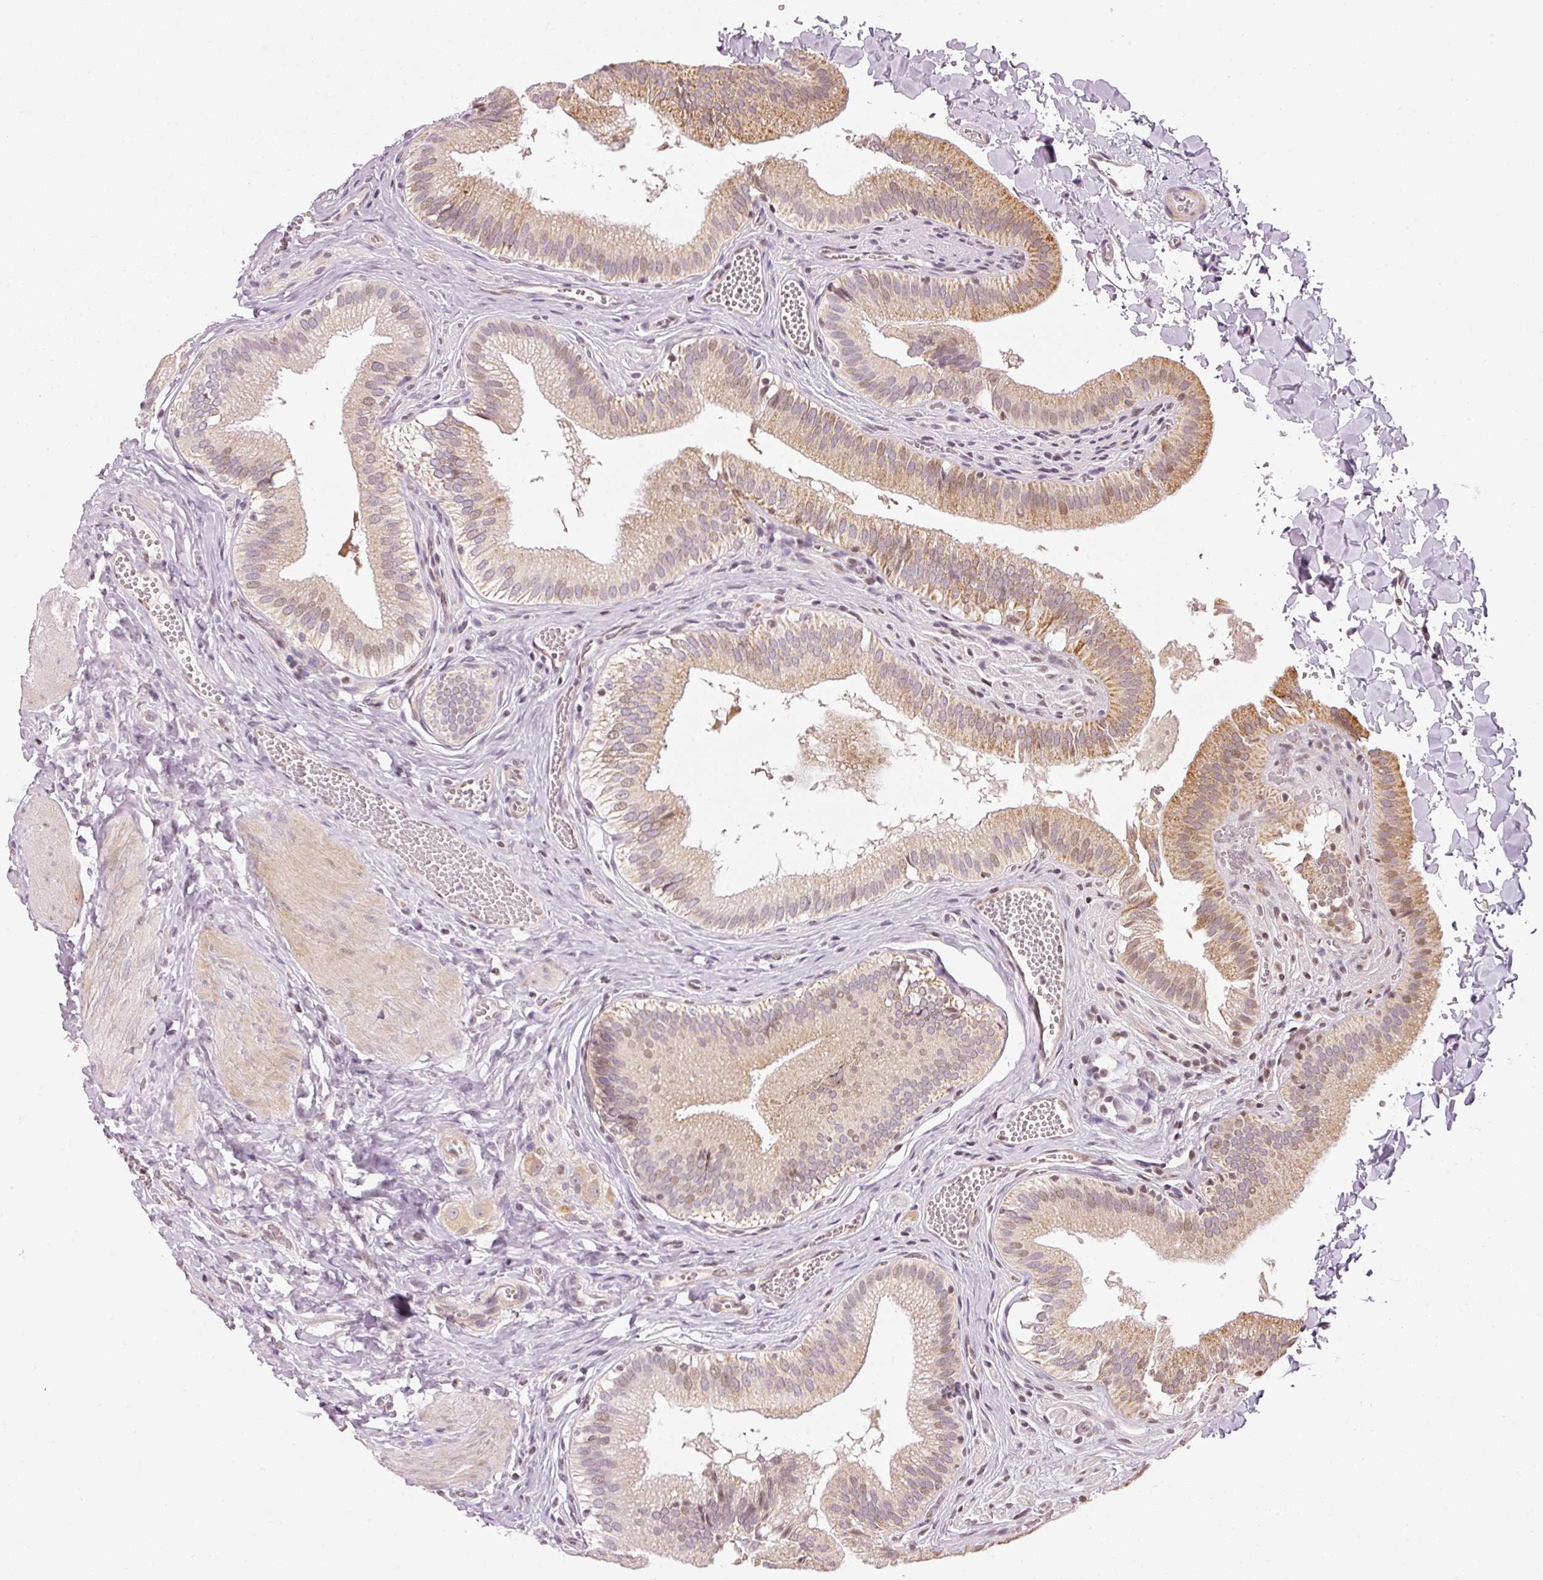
{"staining": {"intensity": "moderate", "quantity": ">75%", "location": "cytoplasmic/membranous,nuclear"}, "tissue": "gallbladder", "cell_type": "Glandular cells", "image_type": "normal", "snomed": [{"axis": "morphology", "description": "Normal tissue, NOS"}, {"axis": "topography", "description": "Gallbladder"}, {"axis": "topography", "description": "Peripheral nerve tissue"}], "caption": "This micrograph demonstrates immunohistochemistry (IHC) staining of benign gallbladder, with medium moderate cytoplasmic/membranous,nuclear staining in about >75% of glandular cells.", "gene": "NRDE2", "patient": {"sex": "male", "age": 17}}